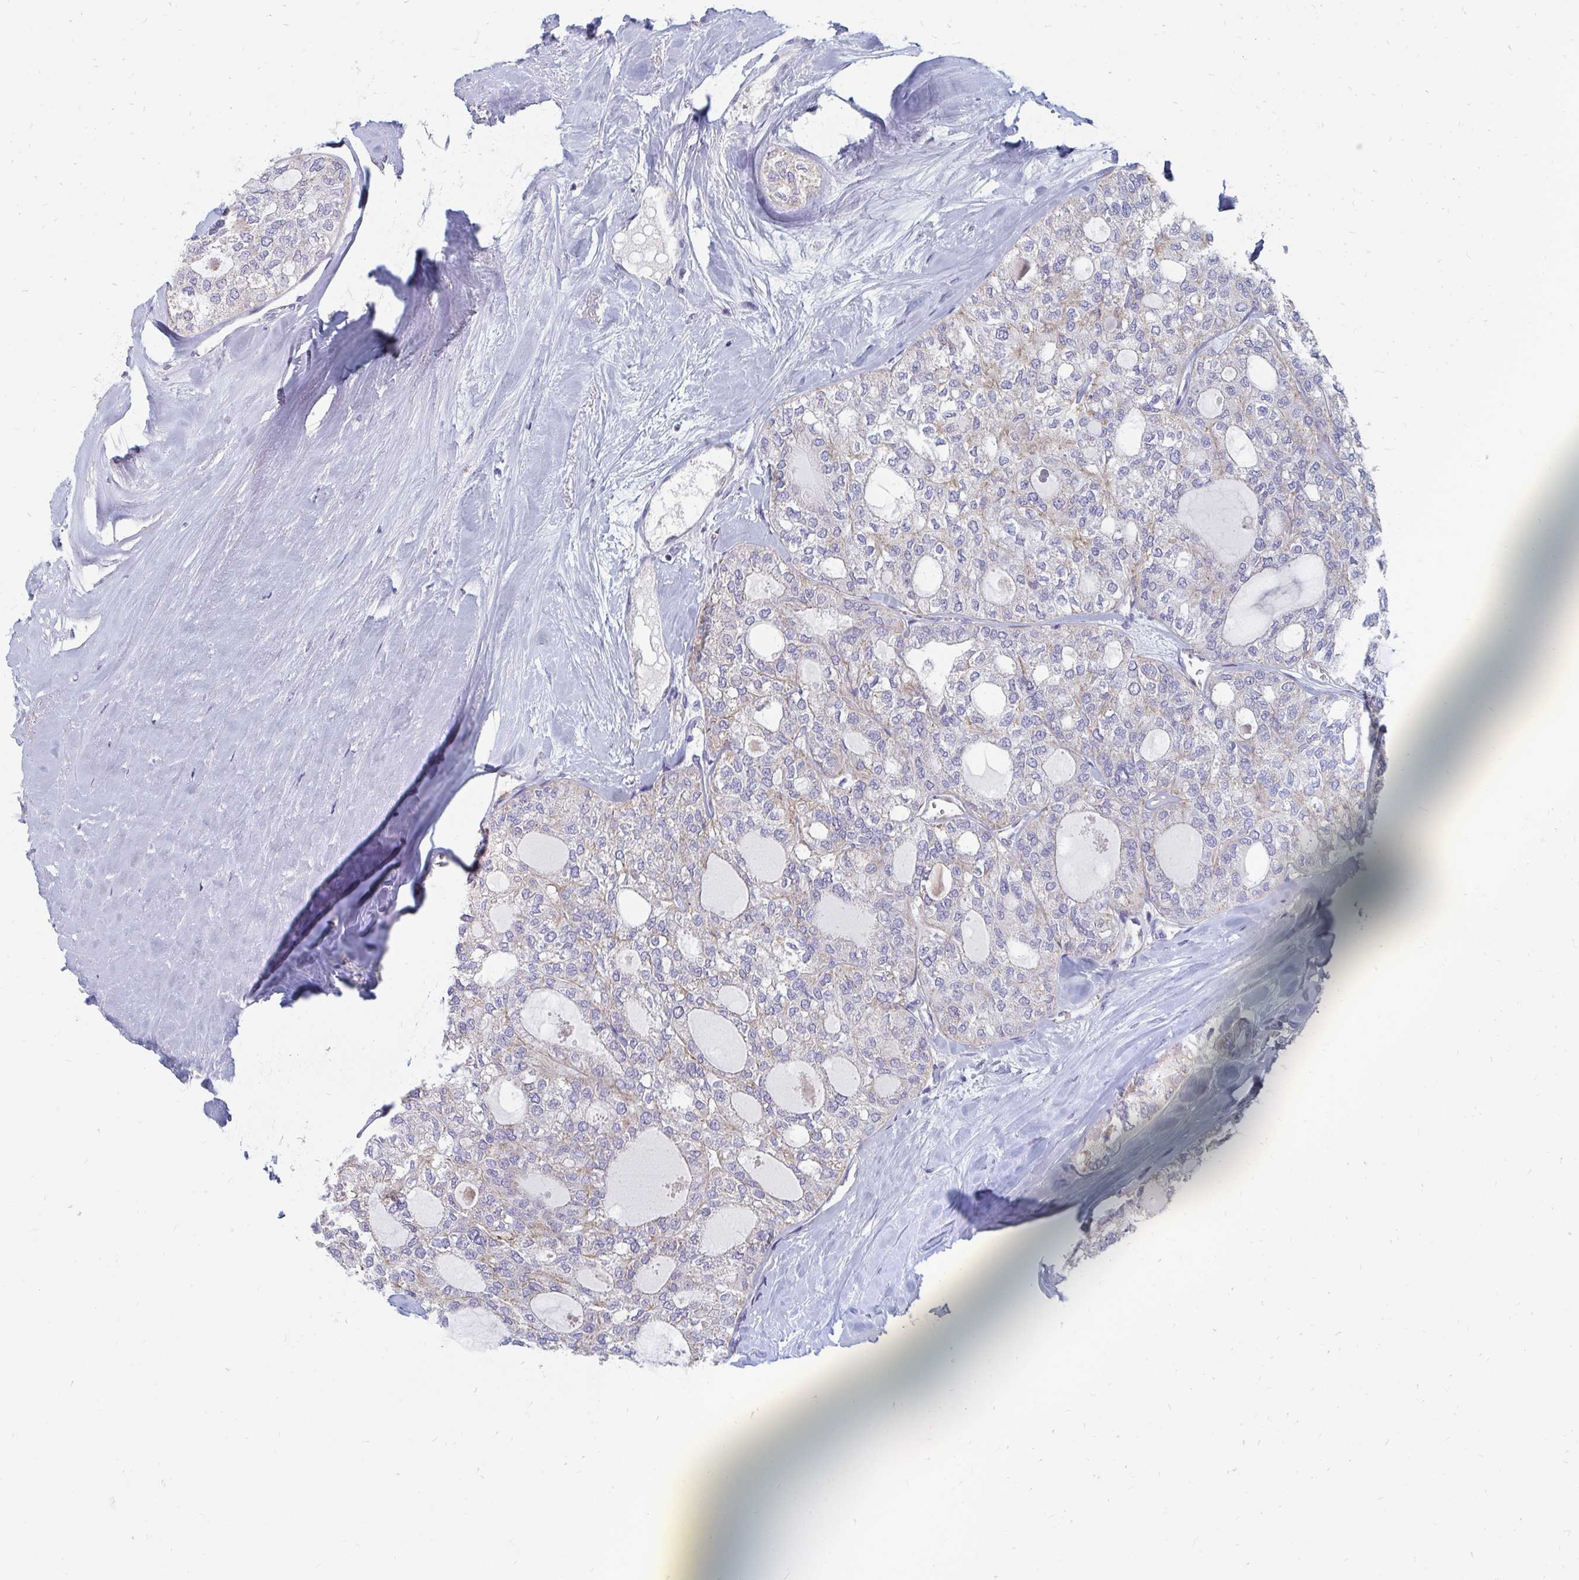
{"staining": {"intensity": "negative", "quantity": "none", "location": "none"}, "tissue": "thyroid cancer", "cell_type": "Tumor cells", "image_type": "cancer", "snomed": [{"axis": "morphology", "description": "Follicular adenoma carcinoma, NOS"}, {"axis": "topography", "description": "Thyroid gland"}], "caption": "Histopathology image shows no significant protein positivity in tumor cells of thyroid cancer (follicular adenoma carcinoma).", "gene": "OR10V1", "patient": {"sex": "male", "age": 75}}